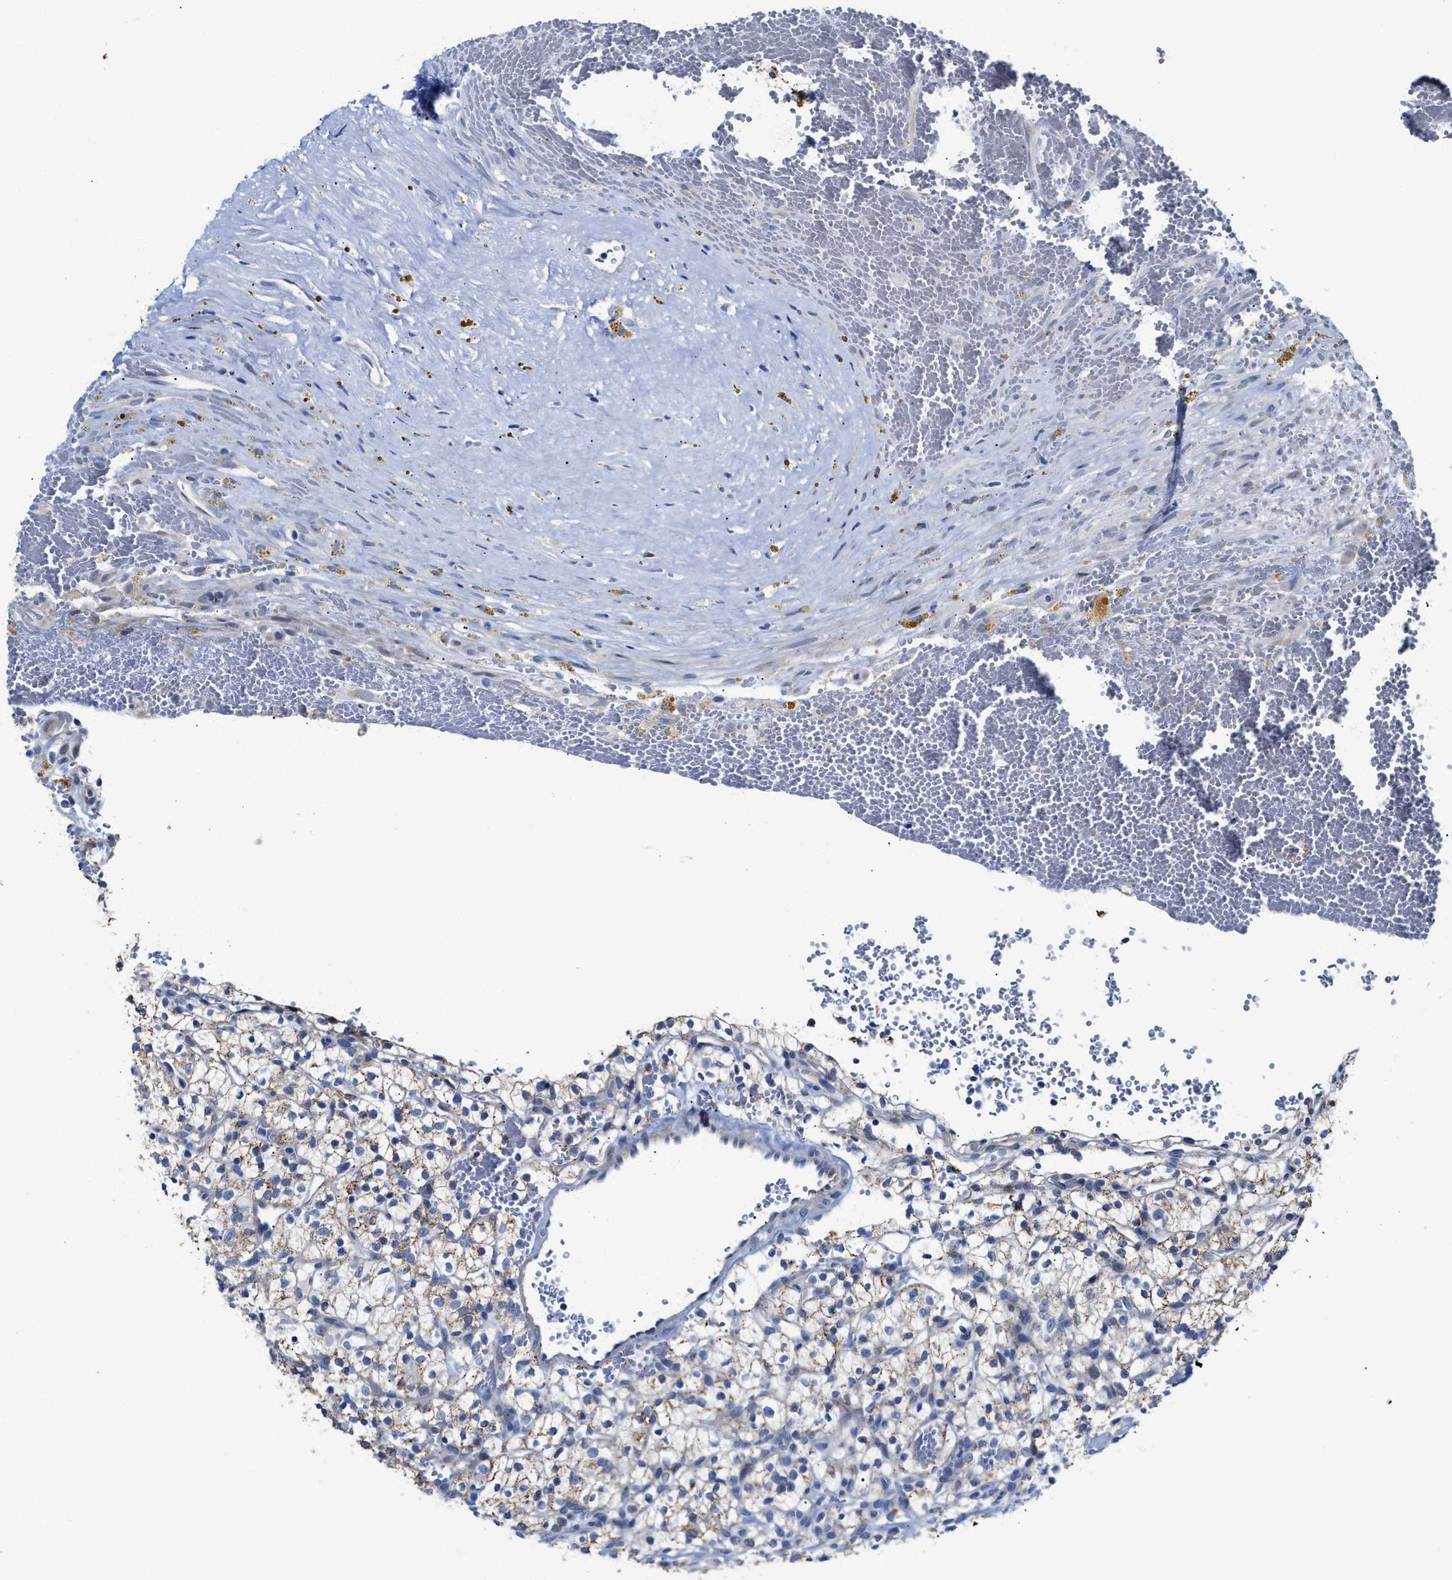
{"staining": {"intensity": "moderate", "quantity": "<25%", "location": "cytoplasmic/membranous"}, "tissue": "renal cancer", "cell_type": "Tumor cells", "image_type": "cancer", "snomed": [{"axis": "morphology", "description": "Adenocarcinoma, NOS"}, {"axis": "topography", "description": "Kidney"}], "caption": "Immunohistochemical staining of renal cancer displays low levels of moderate cytoplasmic/membranous protein positivity in about <25% of tumor cells. The protein is stained brown, and the nuclei are stained in blue (DAB (3,3'-diaminobenzidine) IHC with brightfield microscopy, high magnification).", "gene": "JAG1", "patient": {"sex": "female", "age": 57}}